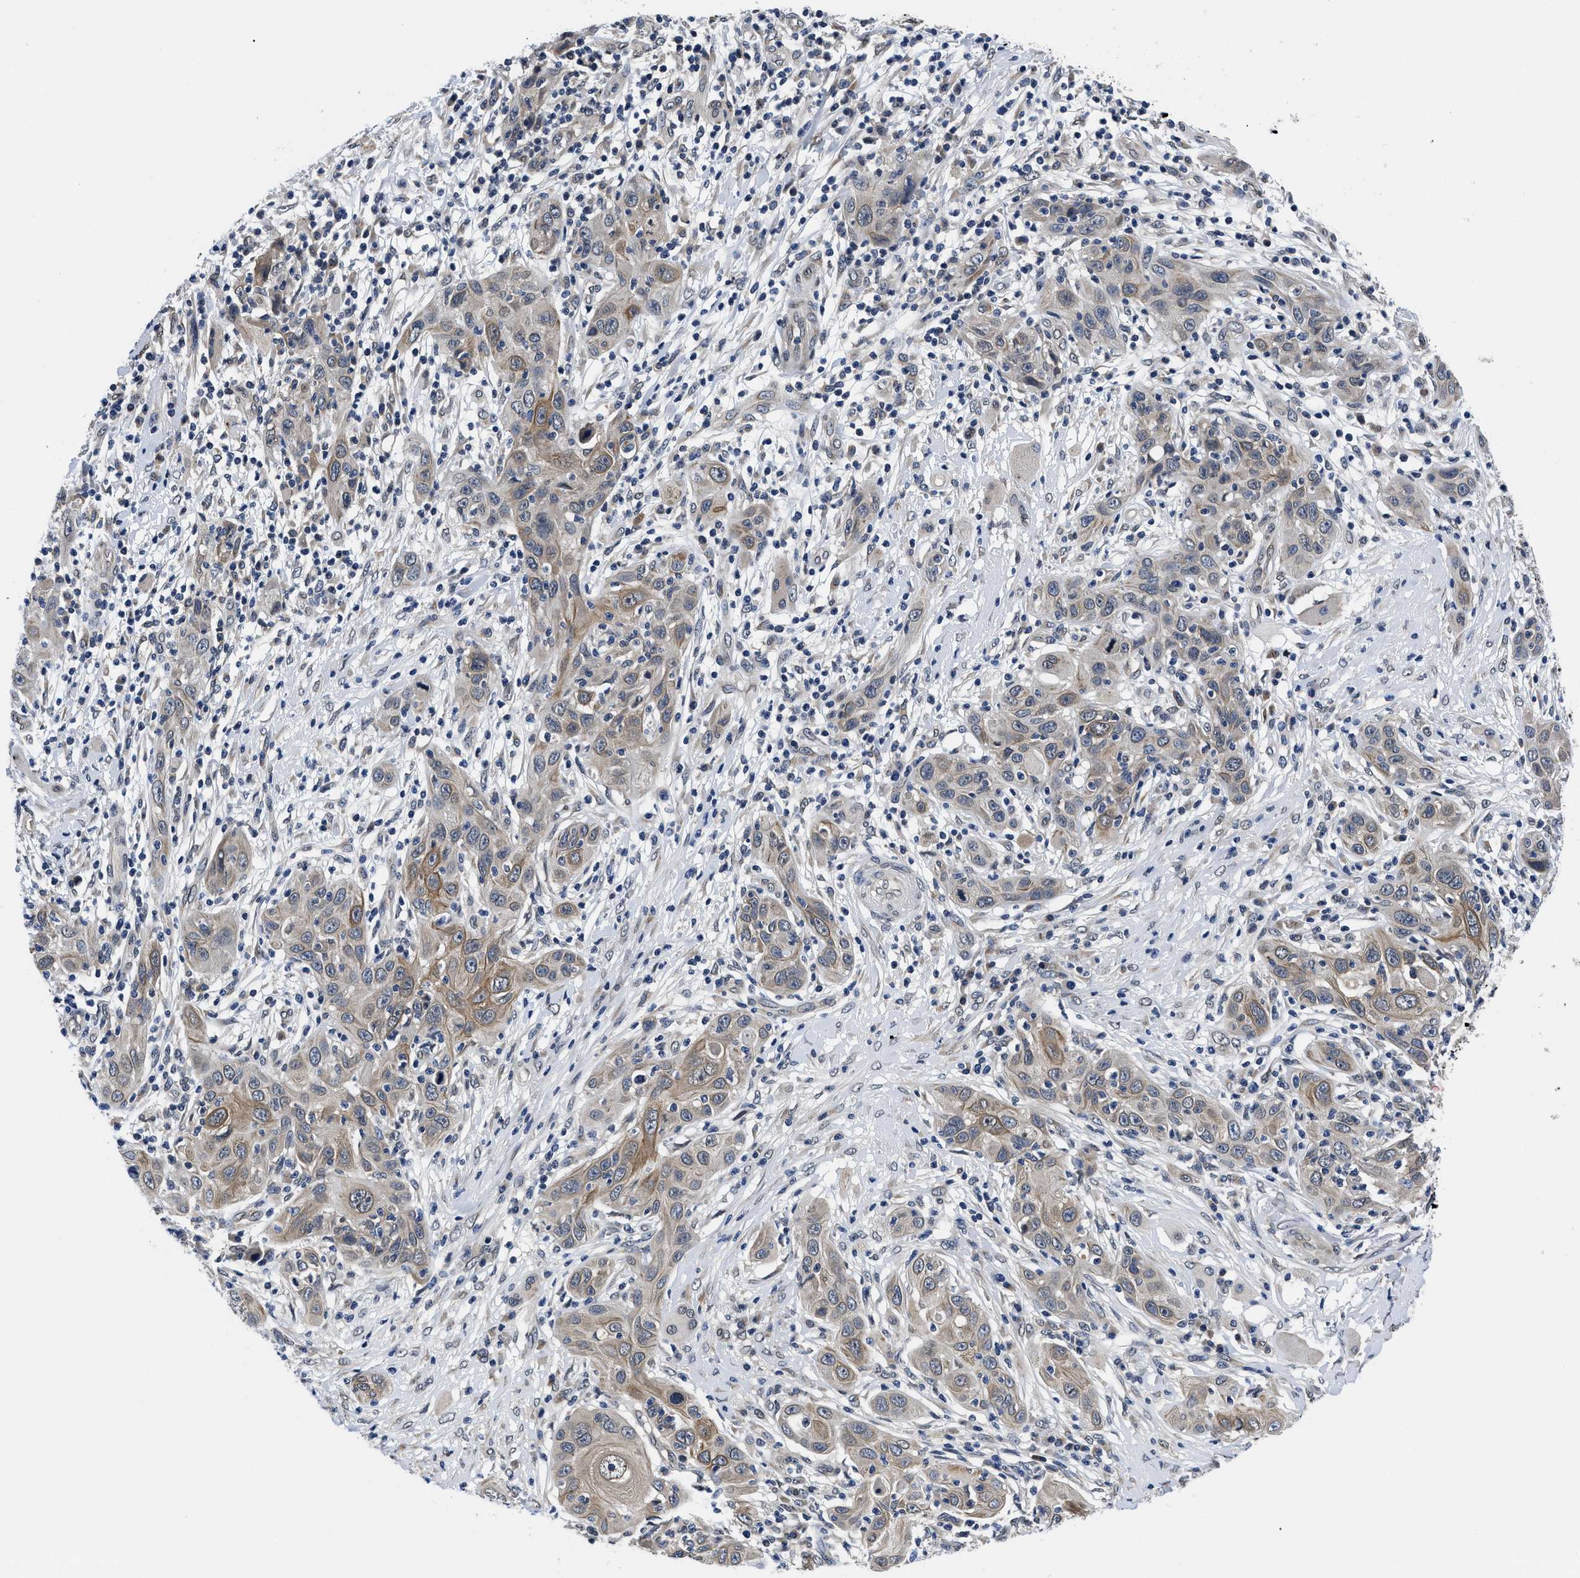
{"staining": {"intensity": "weak", "quantity": ">75%", "location": "cytoplasmic/membranous"}, "tissue": "skin cancer", "cell_type": "Tumor cells", "image_type": "cancer", "snomed": [{"axis": "morphology", "description": "Squamous cell carcinoma, NOS"}, {"axis": "topography", "description": "Skin"}], "caption": "The immunohistochemical stain labels weak cytoplasmic/membranous positivity in tumor cells of skin cancer (squamous cell carcinoma) tissue.", "gene": "SNX10", "patient": {"sex": "female", "age": 88}}